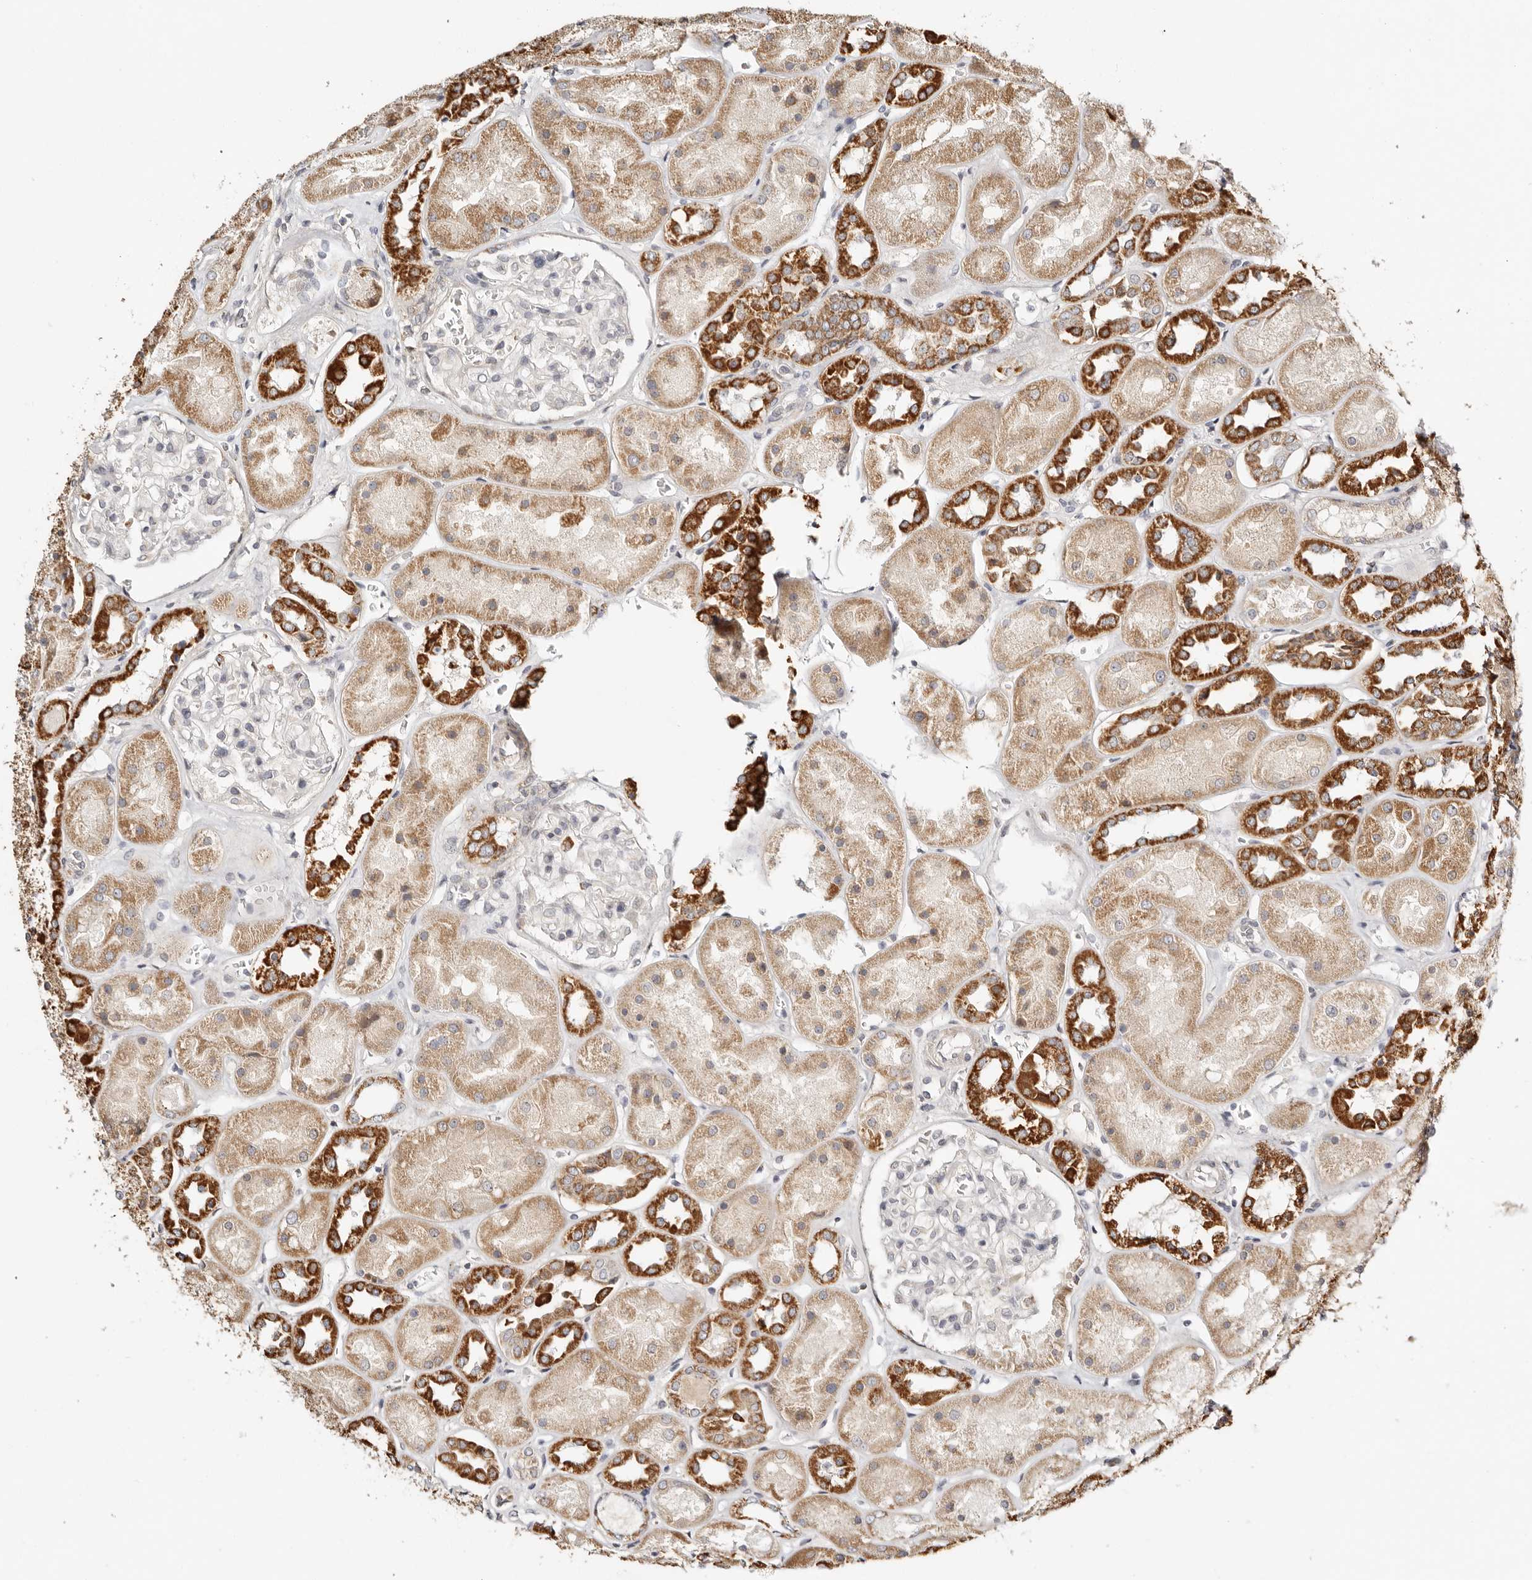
{"staining": {"intensity": "negative", "quantity": "none", "location": "none"}, "tissue": "kidney", "cell_type": "Cells in glomeruli", "image_type": "normal", "snomed": [{"axis": "morphology", "description": "Normal tissue, NOS"}, {"axis": "topography", "description": "Kidney"}], "caption": "This is an immunohistochemistry (IHC) micrograph of benign kidney. There is no staining in cells in glomeruli.", "gene": "KDF1", "patient": {"sex": "male", "age": 70}}